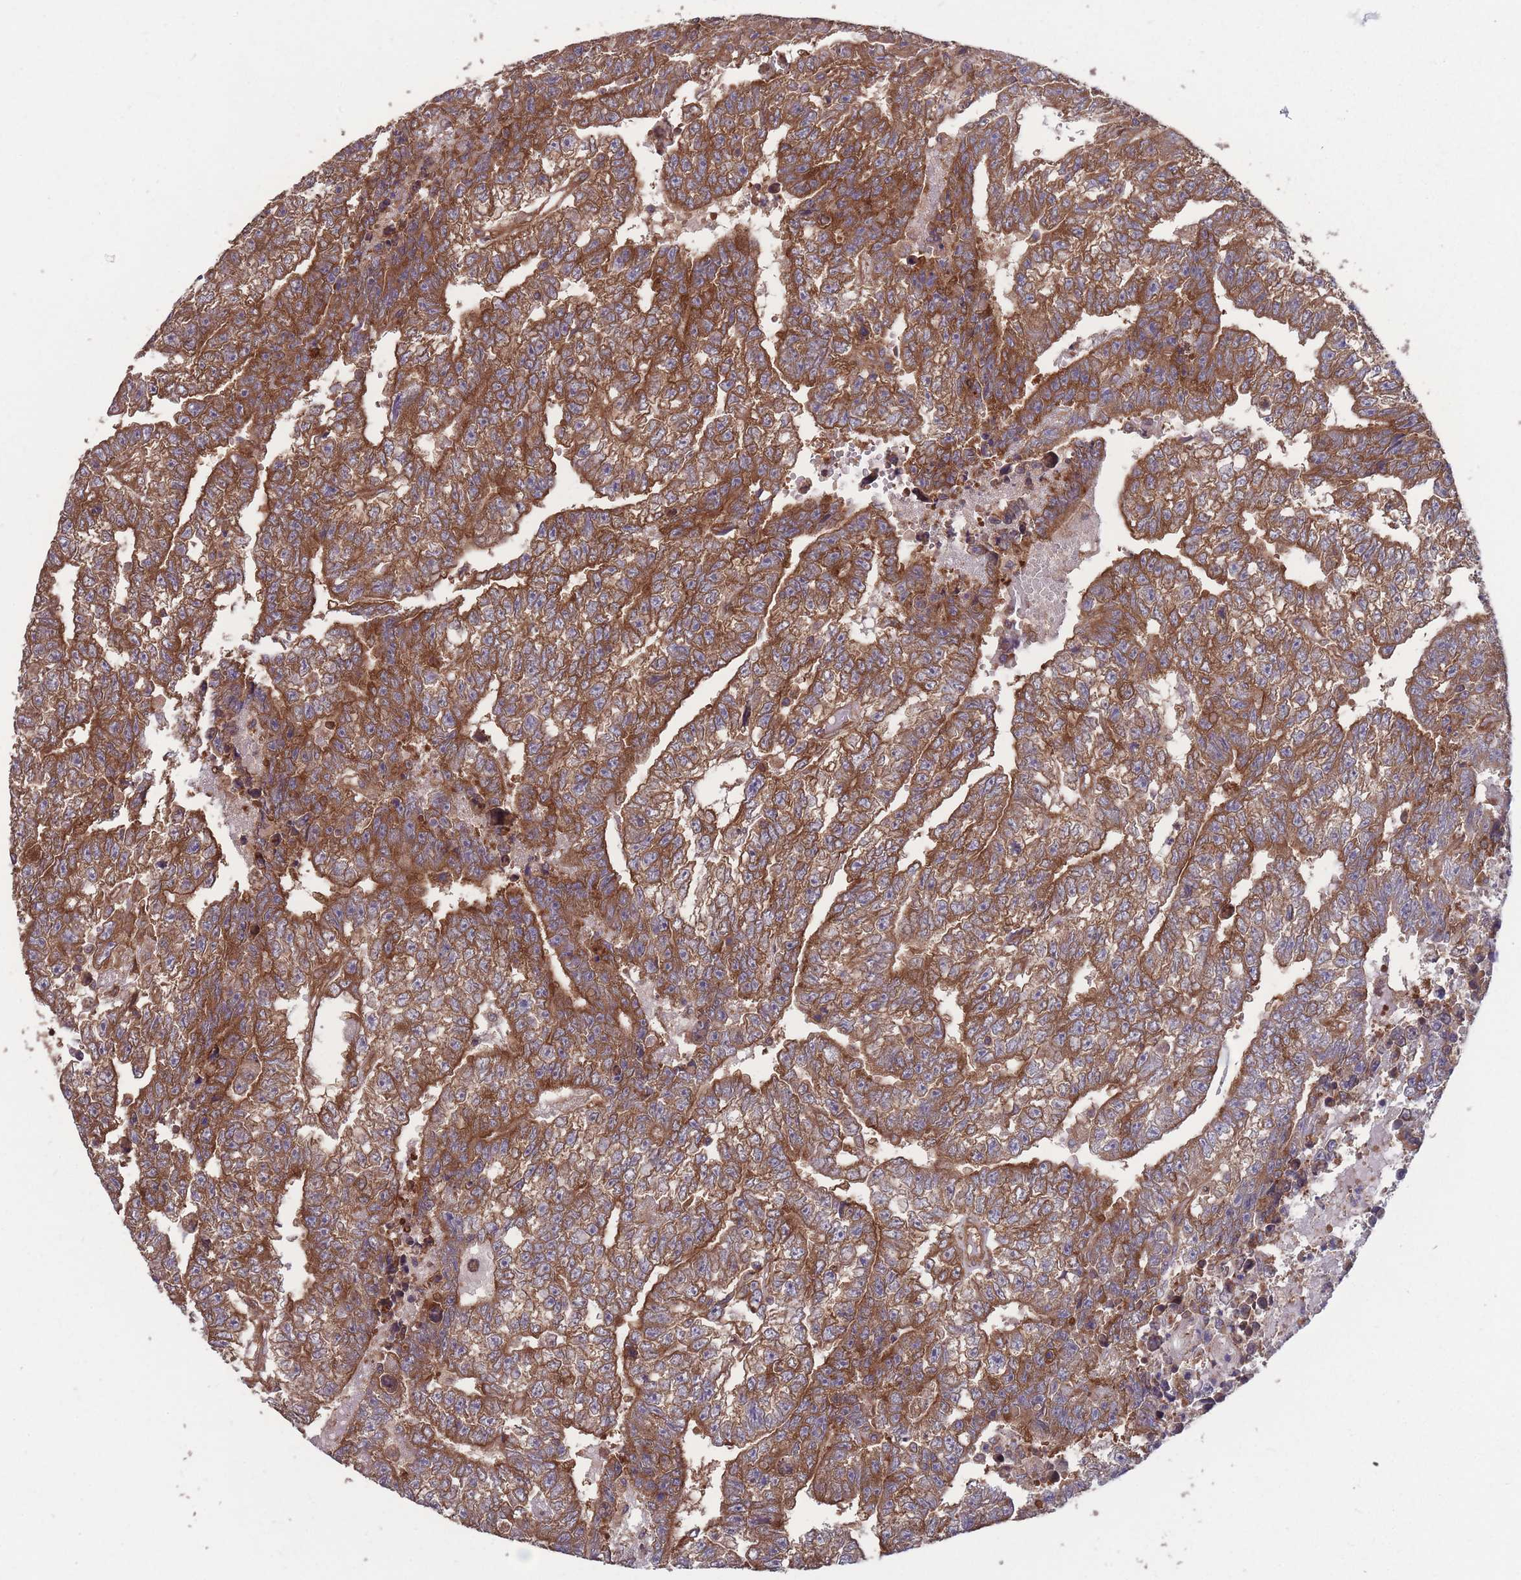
{"staining": {"intensity": "strong", "quantity": ">75%", "location": "cytoplasmic/membranous"}, "tissue": "testis cancer", "cell_type": "Tumor cells", "image_type": "cancer", "snomed": [{"axis": "morphology", "description": "Carcinoma, Embryonal, NOS"}, {"axis": "topography", "description": "Testis"}], "caption": "Embryonal carcinoma (testis) stained for a protein reveals strong cytoplasmic/membranous positivity in tumor cells.", "gene": "ZPR1", "patient": {"sex": "male", "age": 25}}